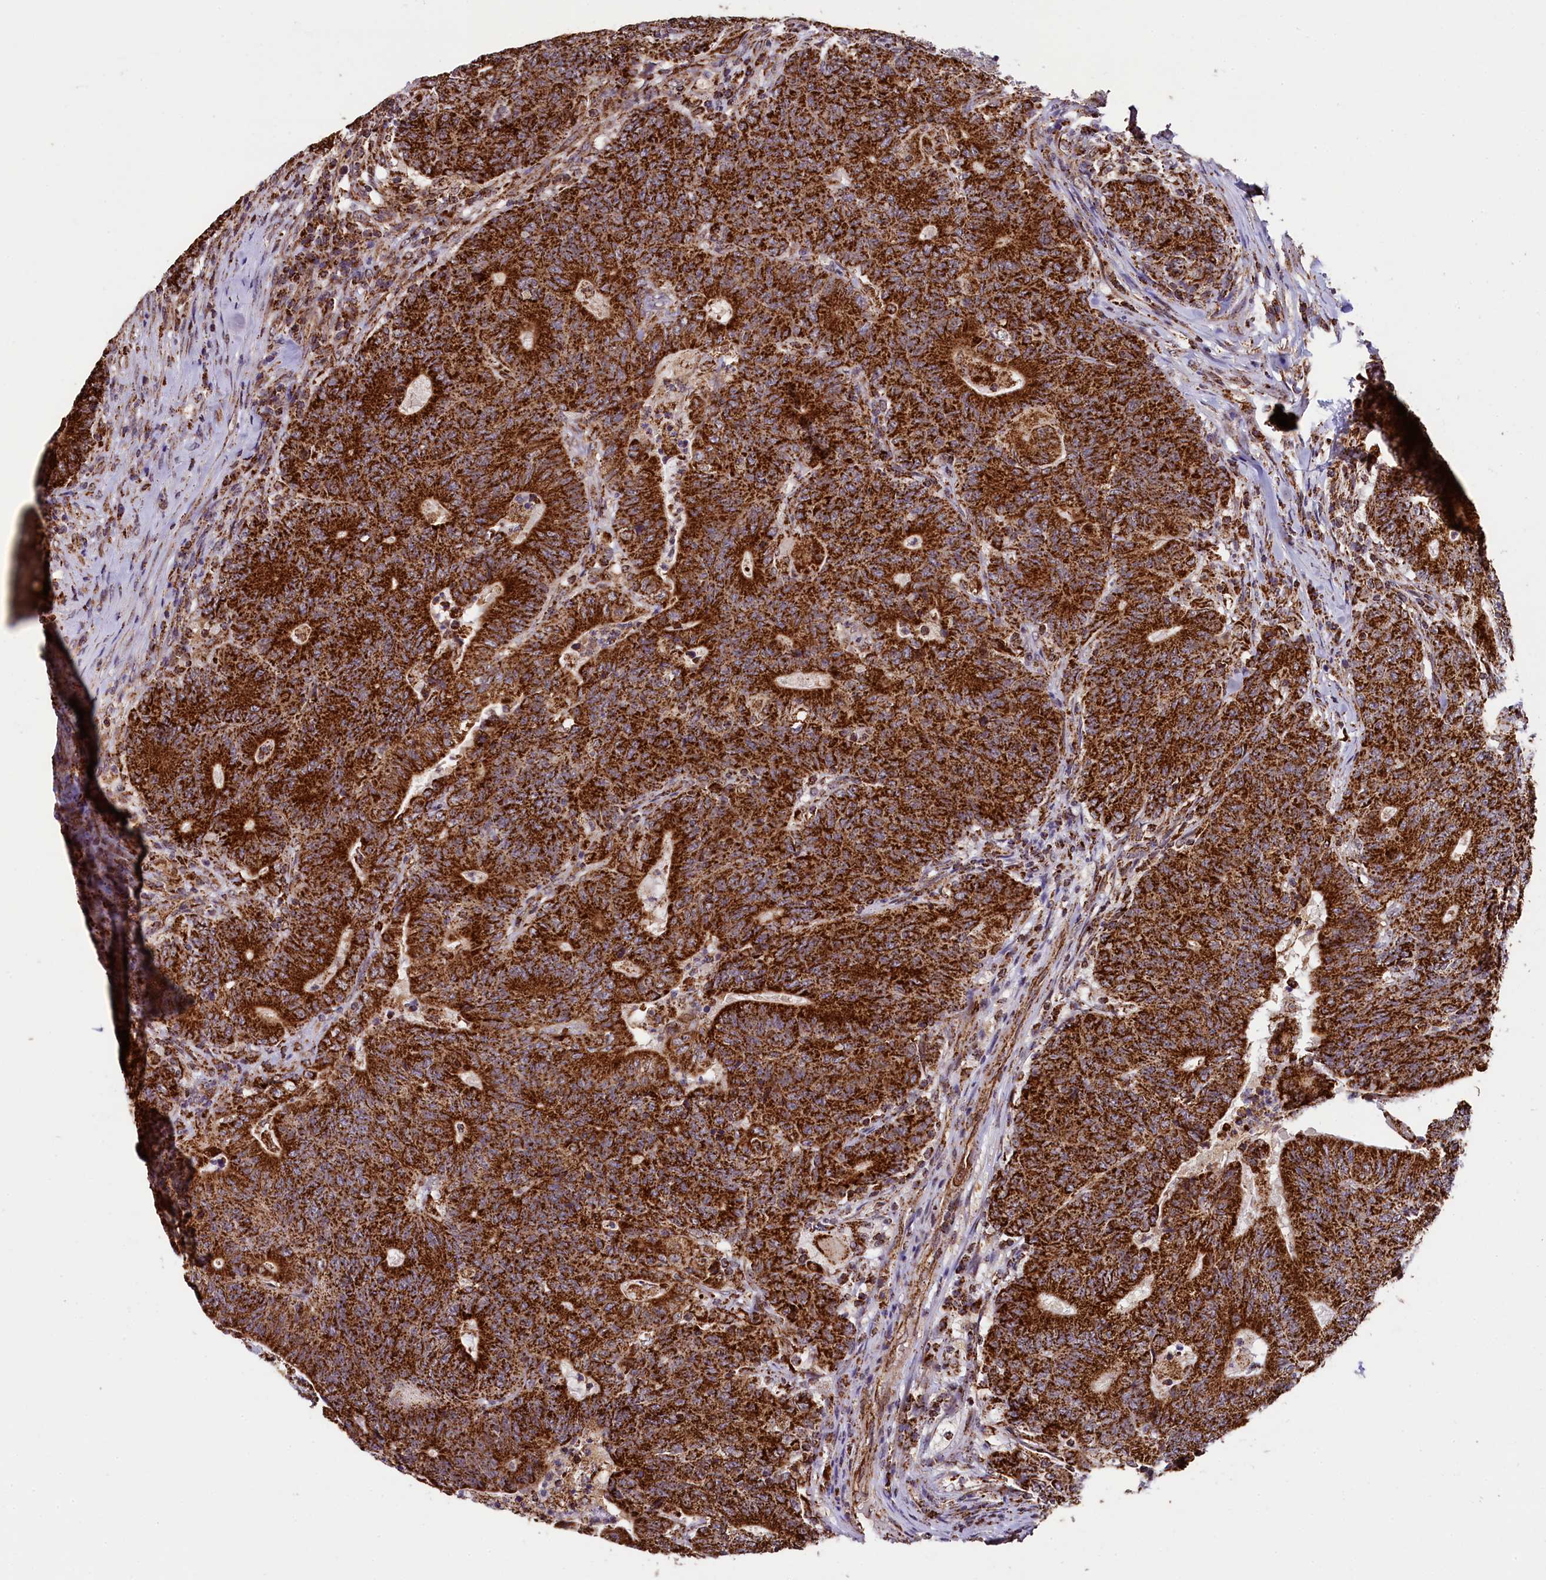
{"staining": {"intensity": "strong", "quantity": ">75%", "location": "cytoplasmic/membranous"}, "tissue": "colorectal cancer", "cell_type": "Tumor cells", "image_type": "cancer", "snomed": [{"axis": "morphology", "description": "Adenocarcinoma, NOS"}, {"axis": "topography", "description": "Colon"}], "caption": "Strong cytoplasmic/membranous protein positivity is identified in approximately >75% of tumor cells in colorectal cancer.", "gene": "KLC2", "patient": {"sex": "female", "age": 75}}